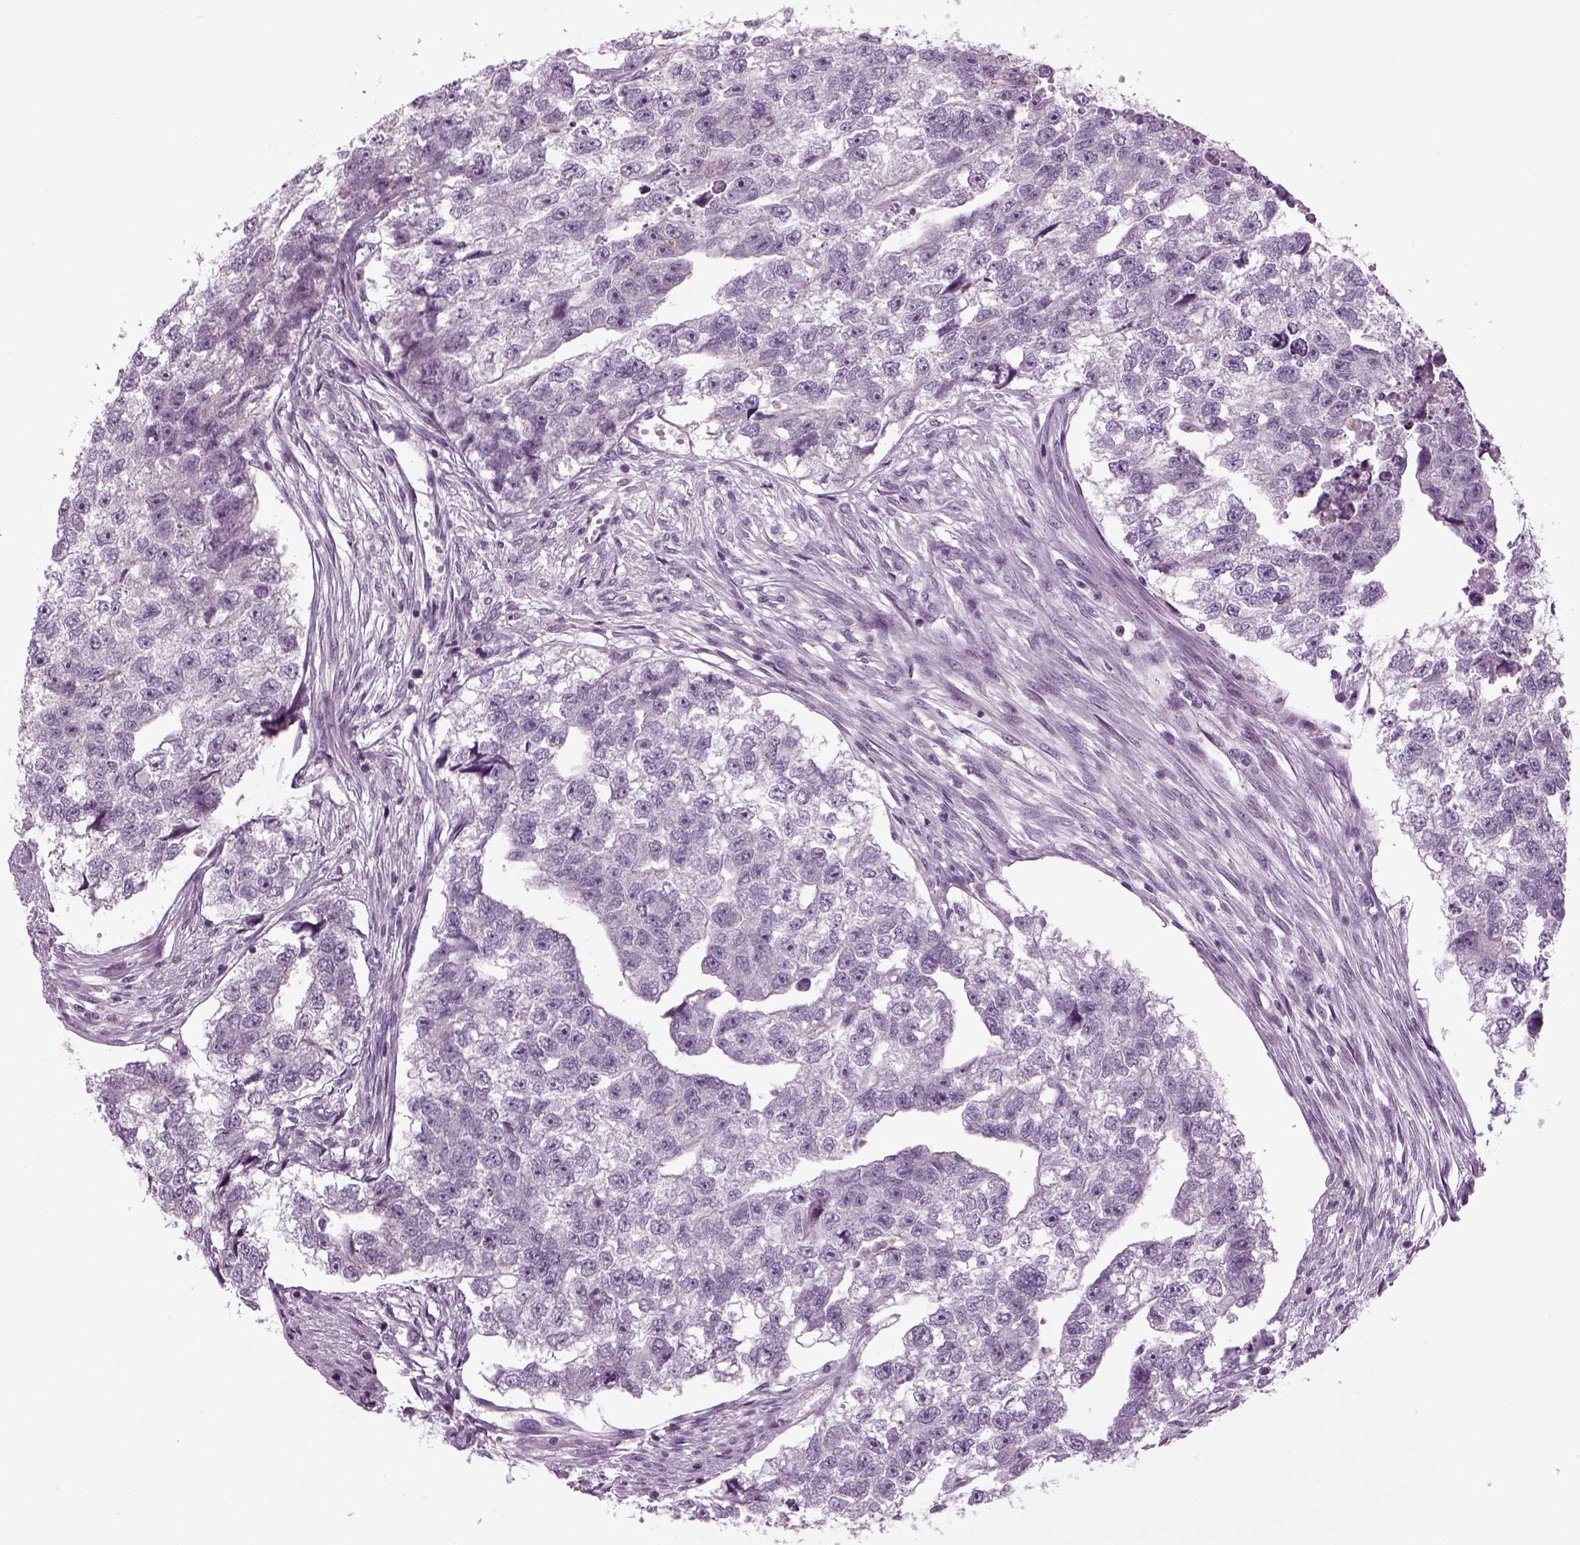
{"staining": {"intensity": "negative", "quantity": "none", "location": "none"}, "tissue": "testis cancer", "cell_type": "Tumor cells", "image_type": "cancer", "snomed": [{"axis": "morphology", "description": "Carcinoma, Embryonal, NOS"}, {"axis": "morphology", "description": "Teratoma, malignant, NOS"}, {"axis": "topography", "description": "Testis"}], "caption": "Tumor cells are negative for brown protein staining in testis cancer (teratoma (malignant)). (DAB (3,3'-diaminobenzidine) immunohistochemistry (IHC) visualized using brightfield microscopy, high magnification).", "gene": "LRRIQ3", "patient": {"sex": "male", "age": 44}}